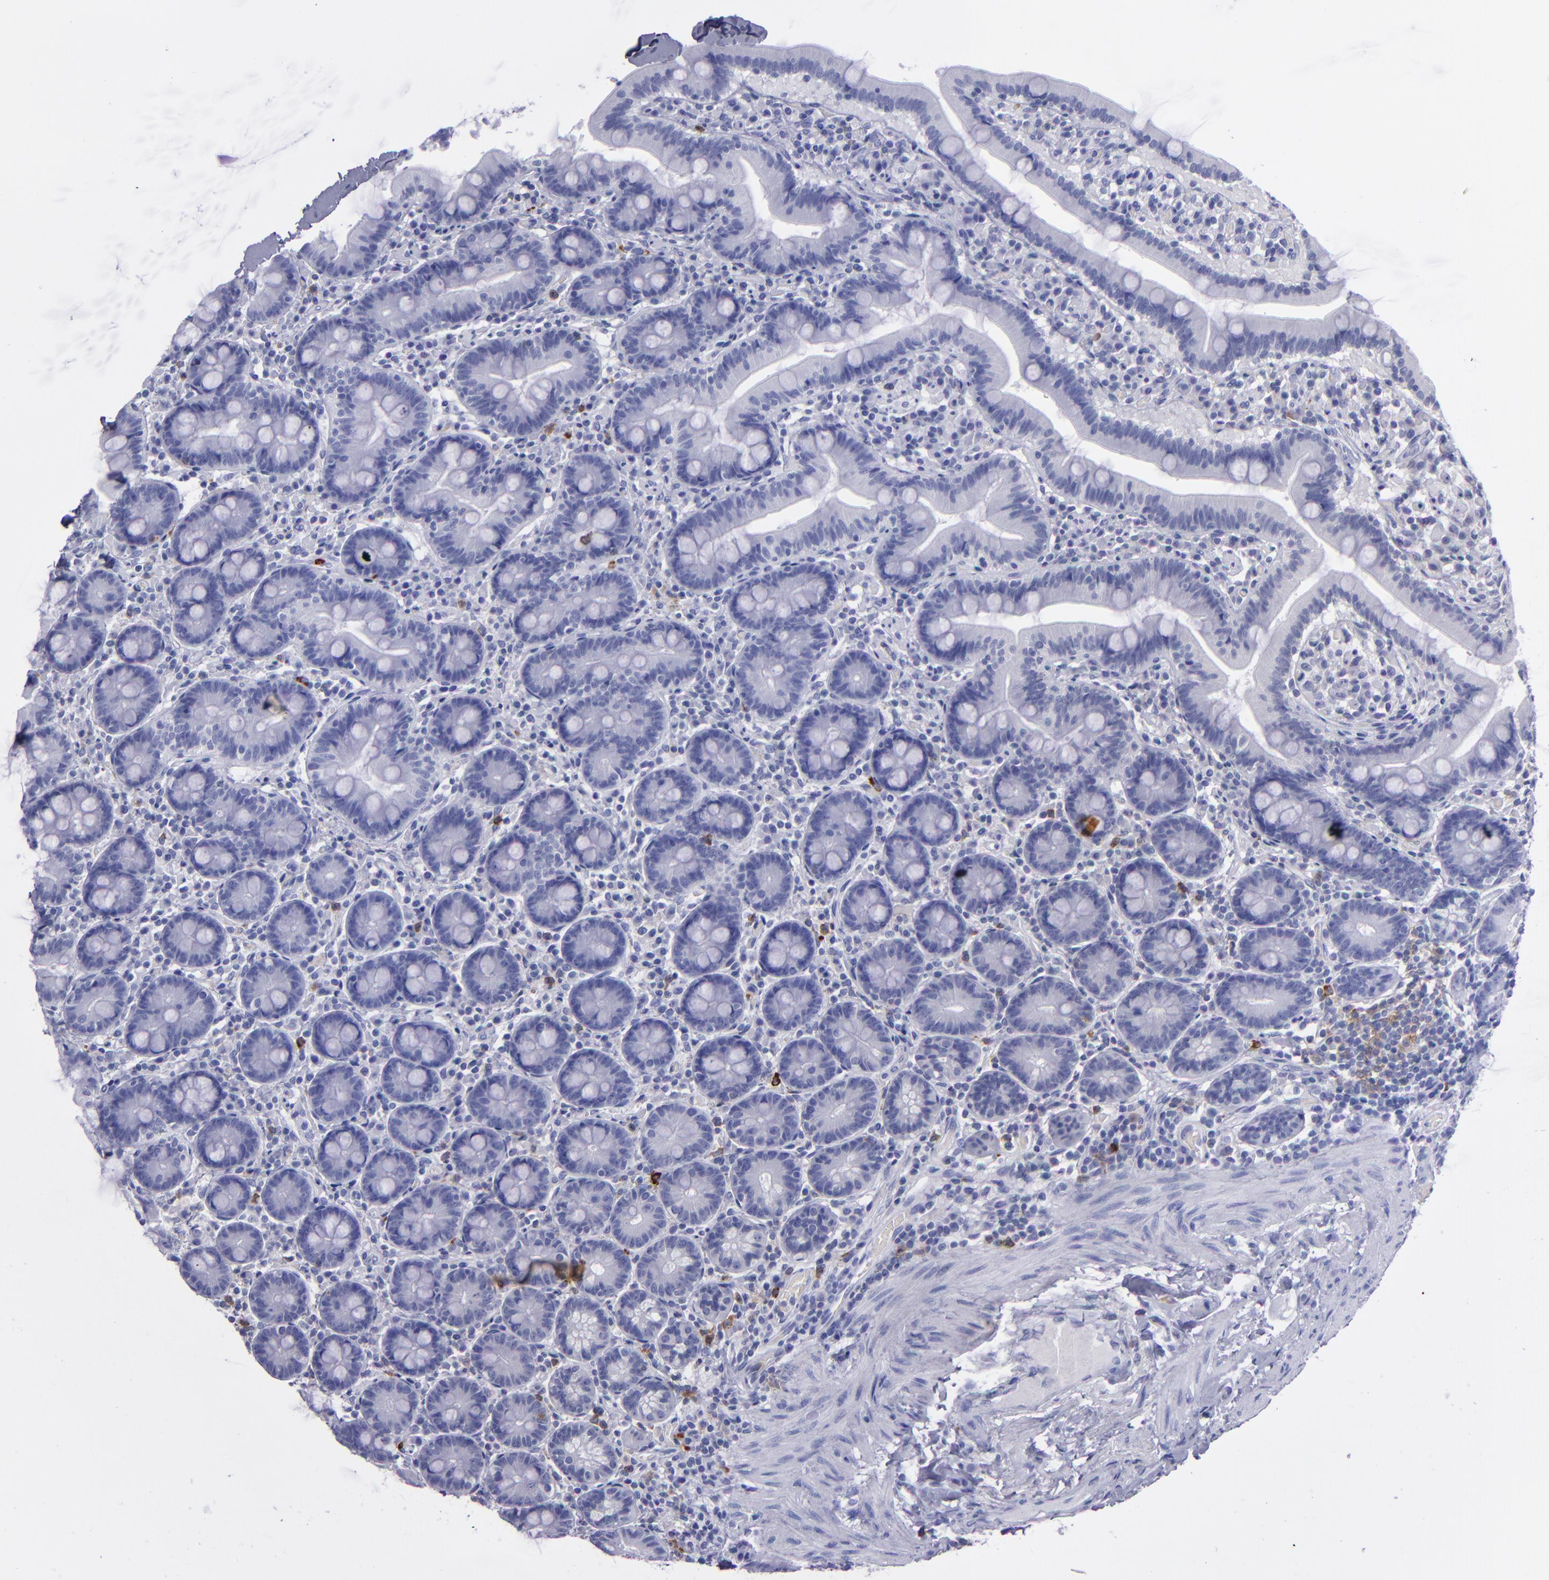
{"staining": {"intensity": "negative", "quantity": "none", "location": "none"}, "tissue": "duodenum", "cell_type": "Glandular cells", "image_type": "normal", "snomed": [{"axis": "morphology", "description": "Normal tissue, NOS"}, {"axis": "topography", "description": "Duodenum"}], "caption": "Micrograph shows no significant protein staining in glandular cells of benign duodenum. (Brightfield microscopy of DAB (3,3'-diaminobenzidine) immunohistochemistry at high magnification).", "gene": "CR1", "patient": {"sex": "male", "age": 66}}